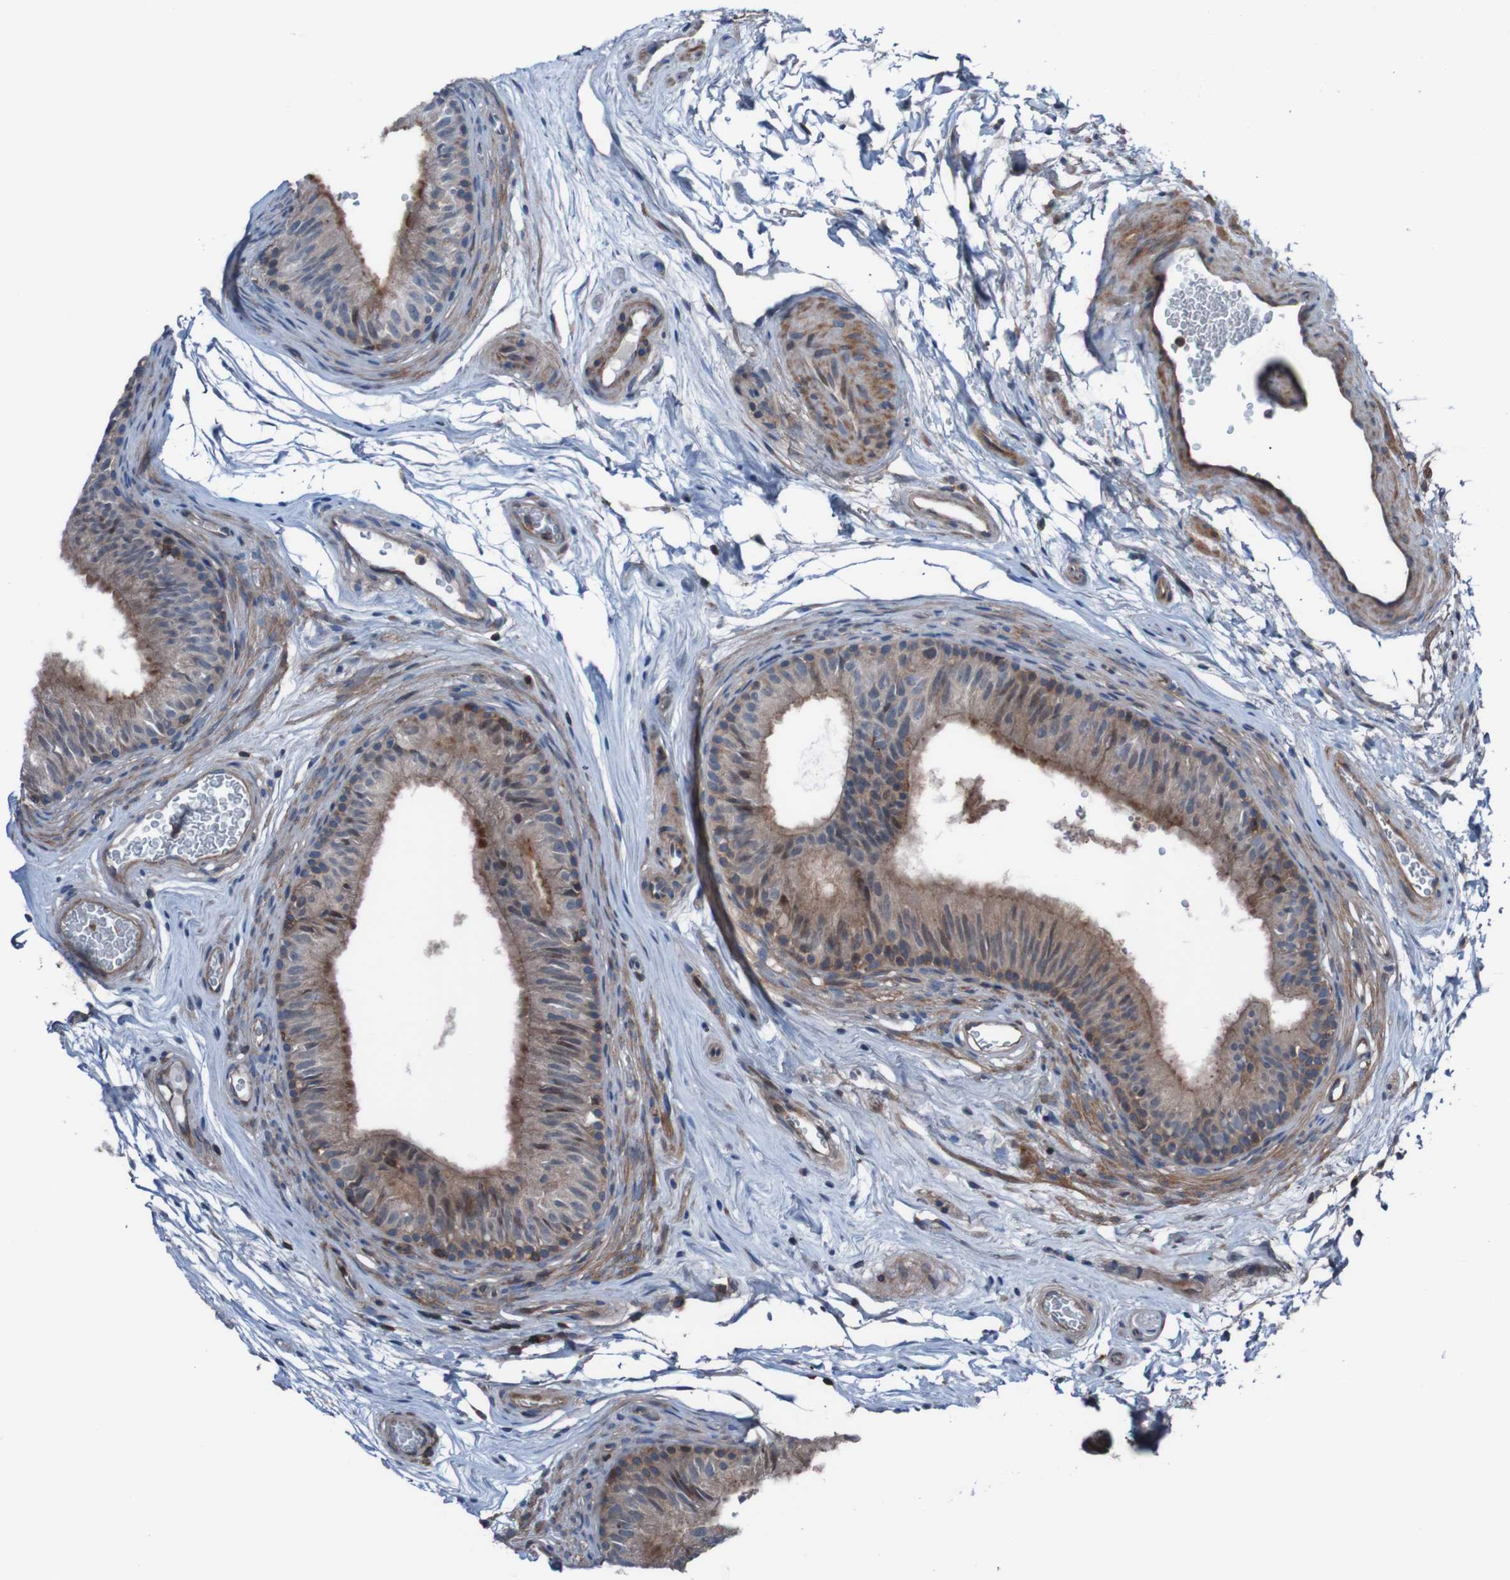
{"staining": {"intensity": "moderate", "quantity": ">75%", "location": "cytoplasmic/membranous,nuclear"}, "tissue": "epididymis", "cell_type": "Glandular cells", "image_type": "normal", "snomed": [{"axis": "morphology", "description": "Normal tissue, NOS"}, {"axis": "topography", "description": "Epididymis"}], "caption": "This is a histology image of immunohistochemistry (IHC) staining of unremarkable epididymis, which shows moderate positivity in the cytoplasmic/membranous,nuclear of glandular cells.", "gene": "PDGFB", "patient": {"sex": "male", "age": 36}}